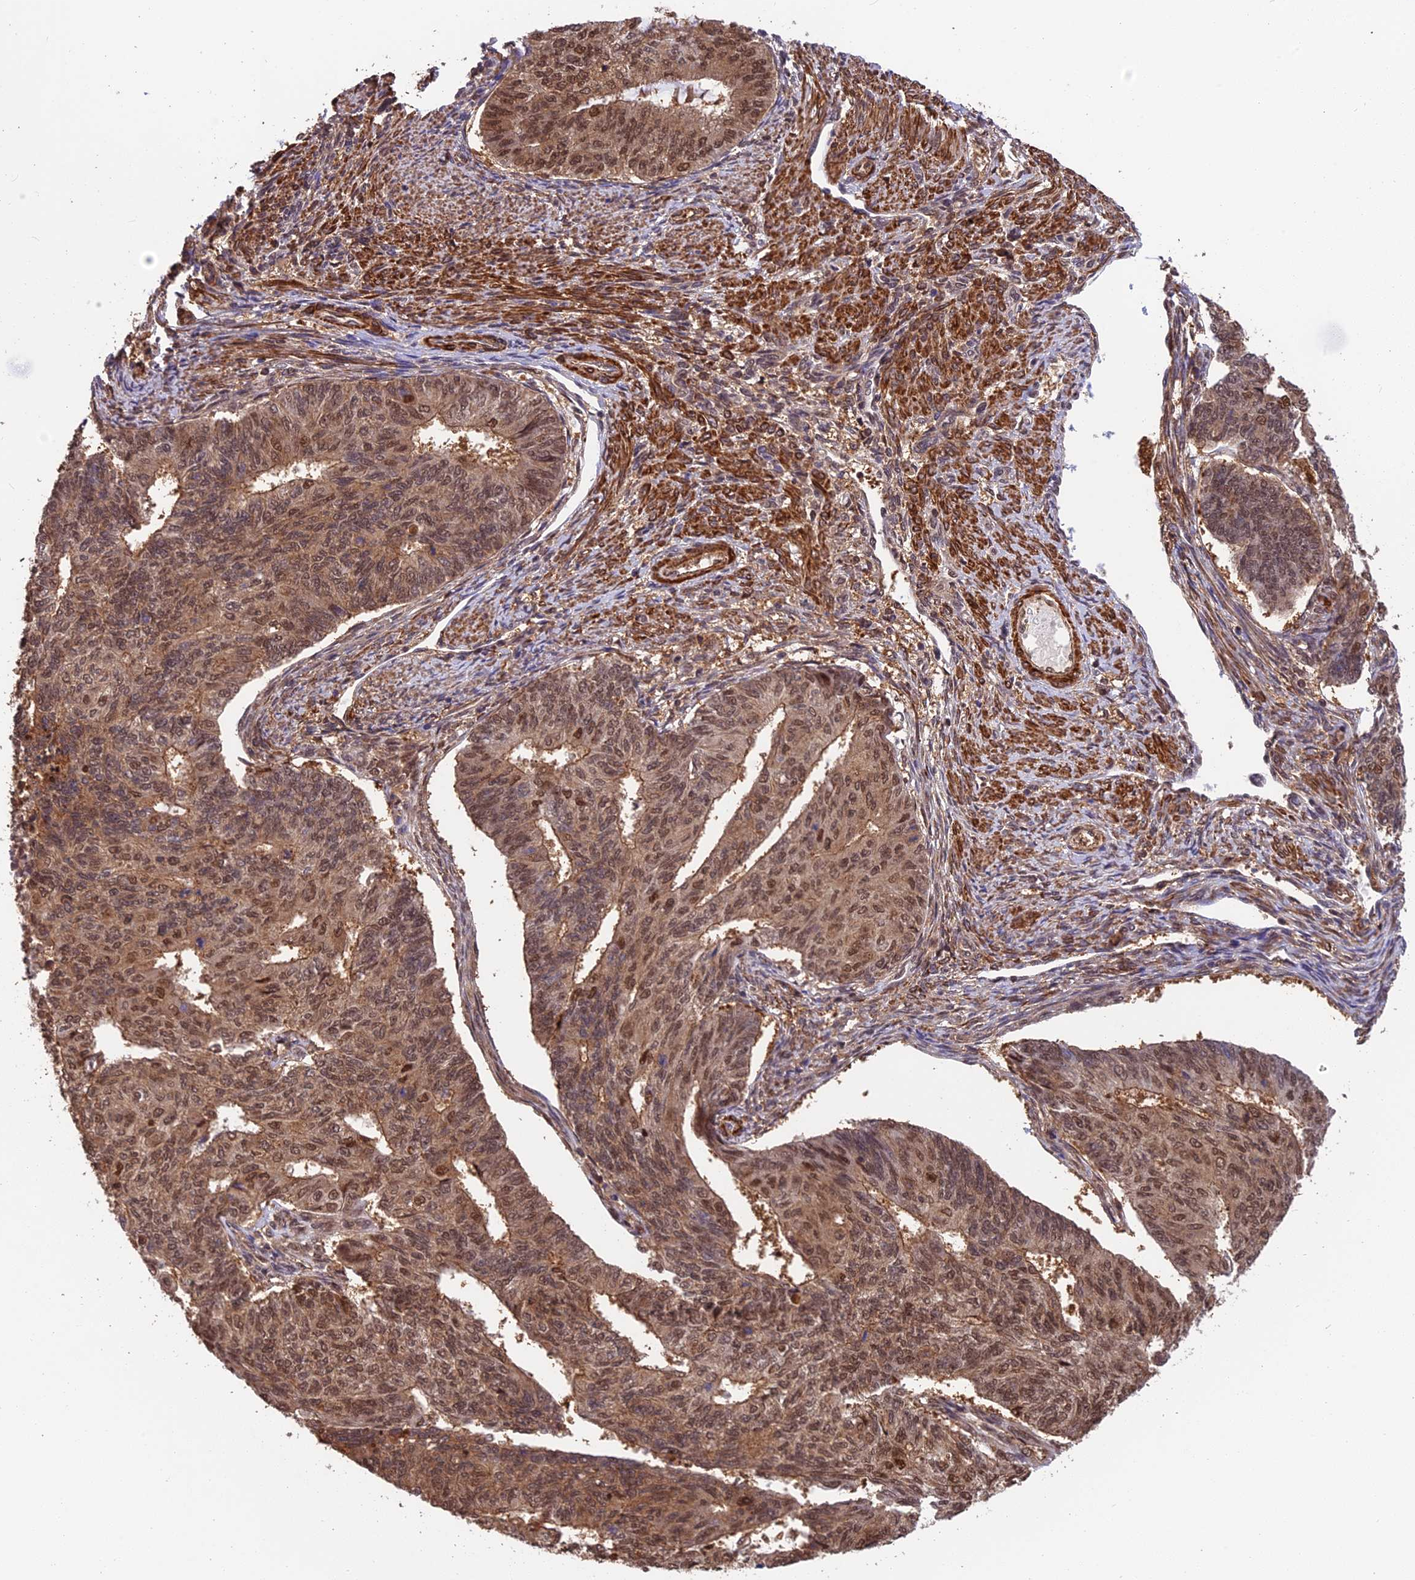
{"staining": {"intensity": "moderate", "quantity": ">75%", "location": "cytoplasmic/membranous,nuclear"}, "tissue": "endometrial cancer", "cell_type": "Tumor cells", "image_type": "cancer", "snomed": [{"axis": "morphology", "description": "Adenocarcinoma, NOS"}, {"axis": "topography", "description": "Endometrium"}], "caption": "Protein expression analysis of endometrial cancer reveals moderate cytoplasmic/membranous and nuclear expression in approximately >75% of tumor cells. The protein of interest is stained brown, and the nuclei are stained in blue (DAB (3,3'-diaminobenzidine) IHC with brightfield microscopy, high magnification).", "gene": "PSMB3", "patient": {"sex": "female", "age": 32}}